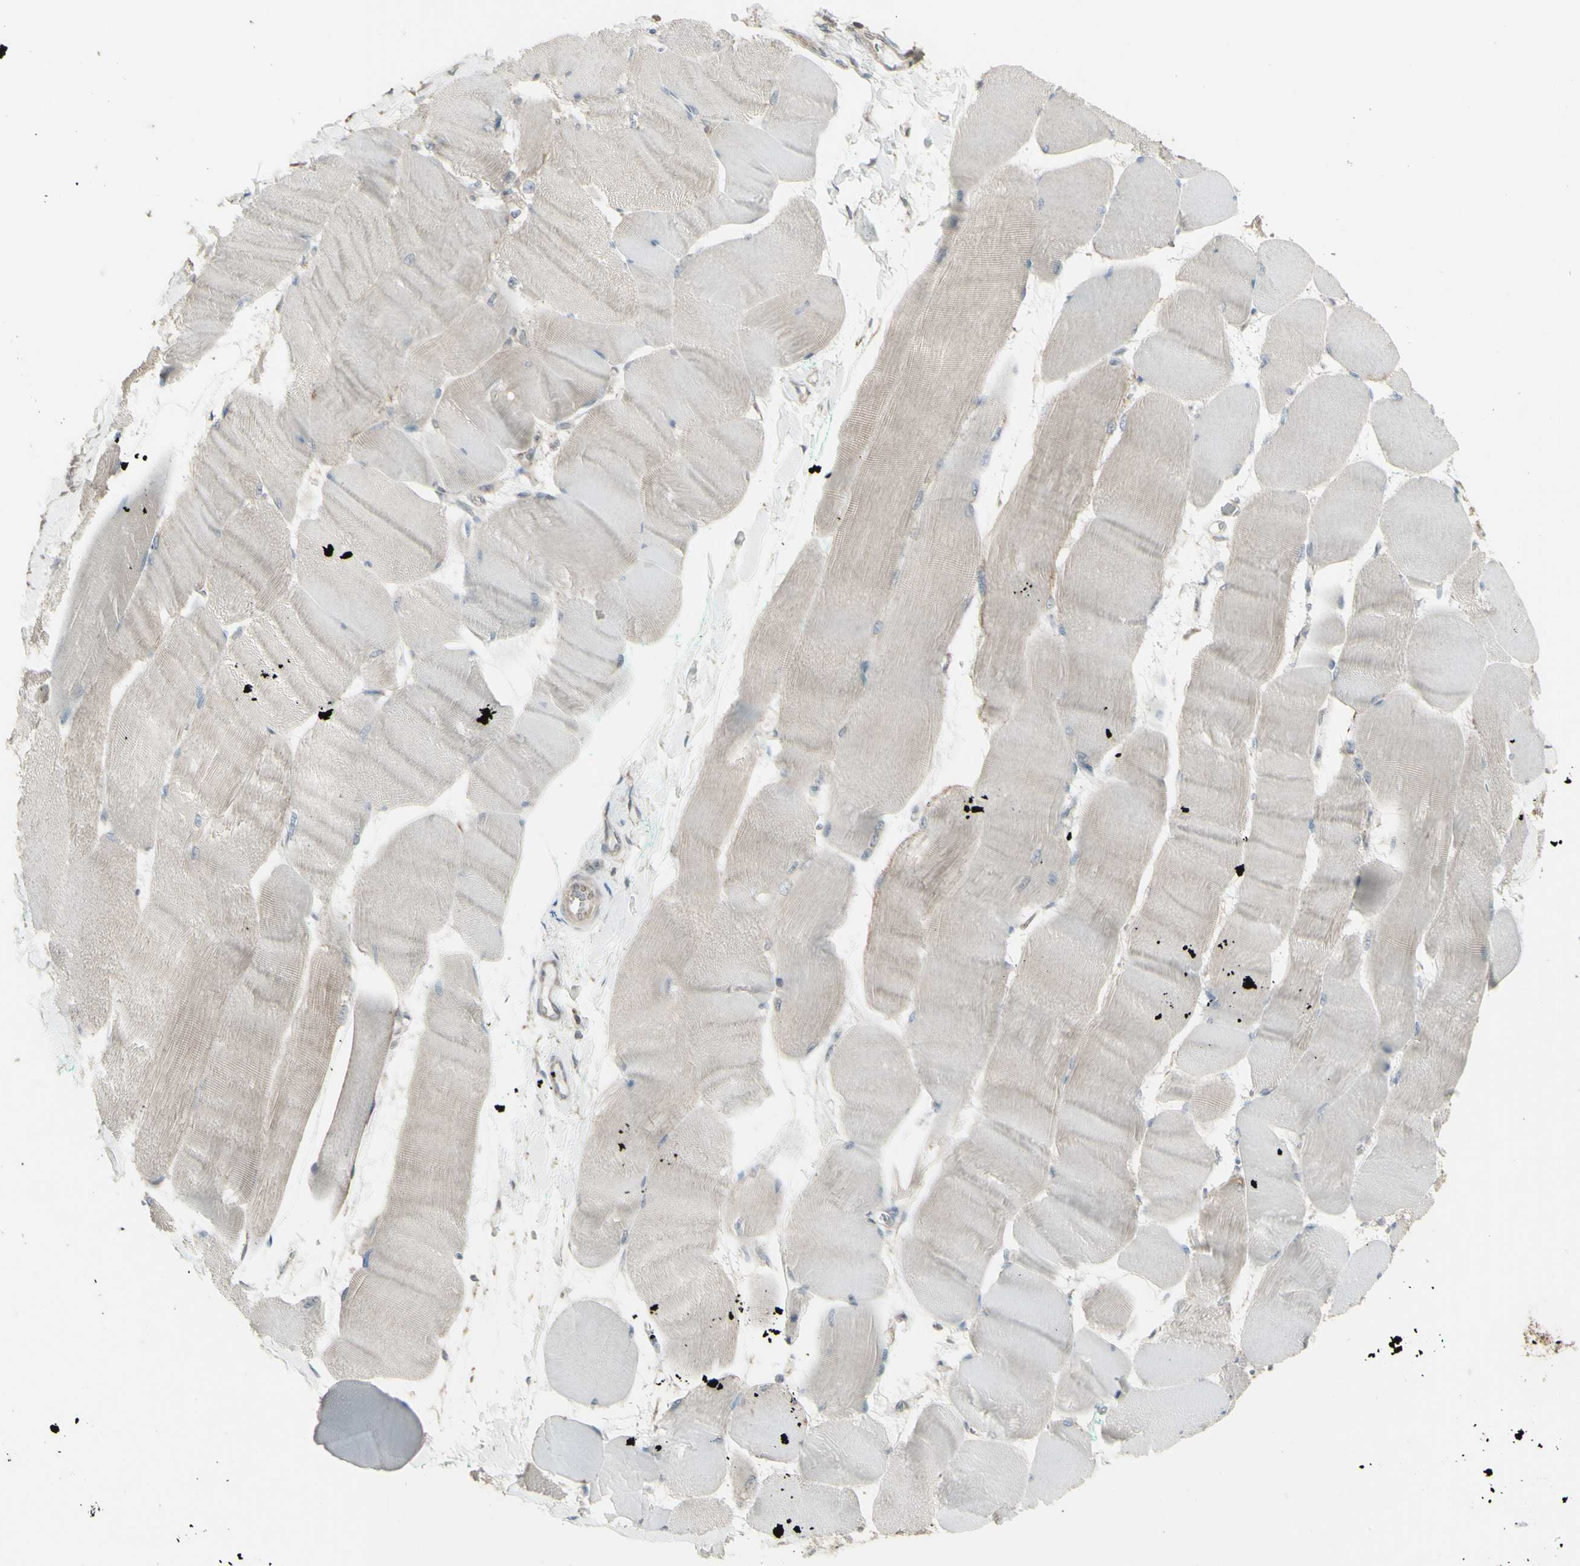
{"staining": {"intensity": "negative", "quantity": "none", "location": "none"}, "tissue": "skeletal muscle", "cell_type": "Myocytes", "image_type": "normal", "snomed": [{"axis": "morphology", "description": "Normal tissue, NOS"}, {"axis": "morphology", "description": "Squamous cell carcinoma, NOS"}, {"axis": "topography", "description": "Skeletal muscle"}], "caption": "A histopathology image of human skeletal muscle is negative for staining in myocytes. (DAB immunohistochemistry (IHC) visualized using brightfield microscopy, high magnification).", "gene": "ENSG00000285526", "patient": {"sex": "male", "age": 51}}